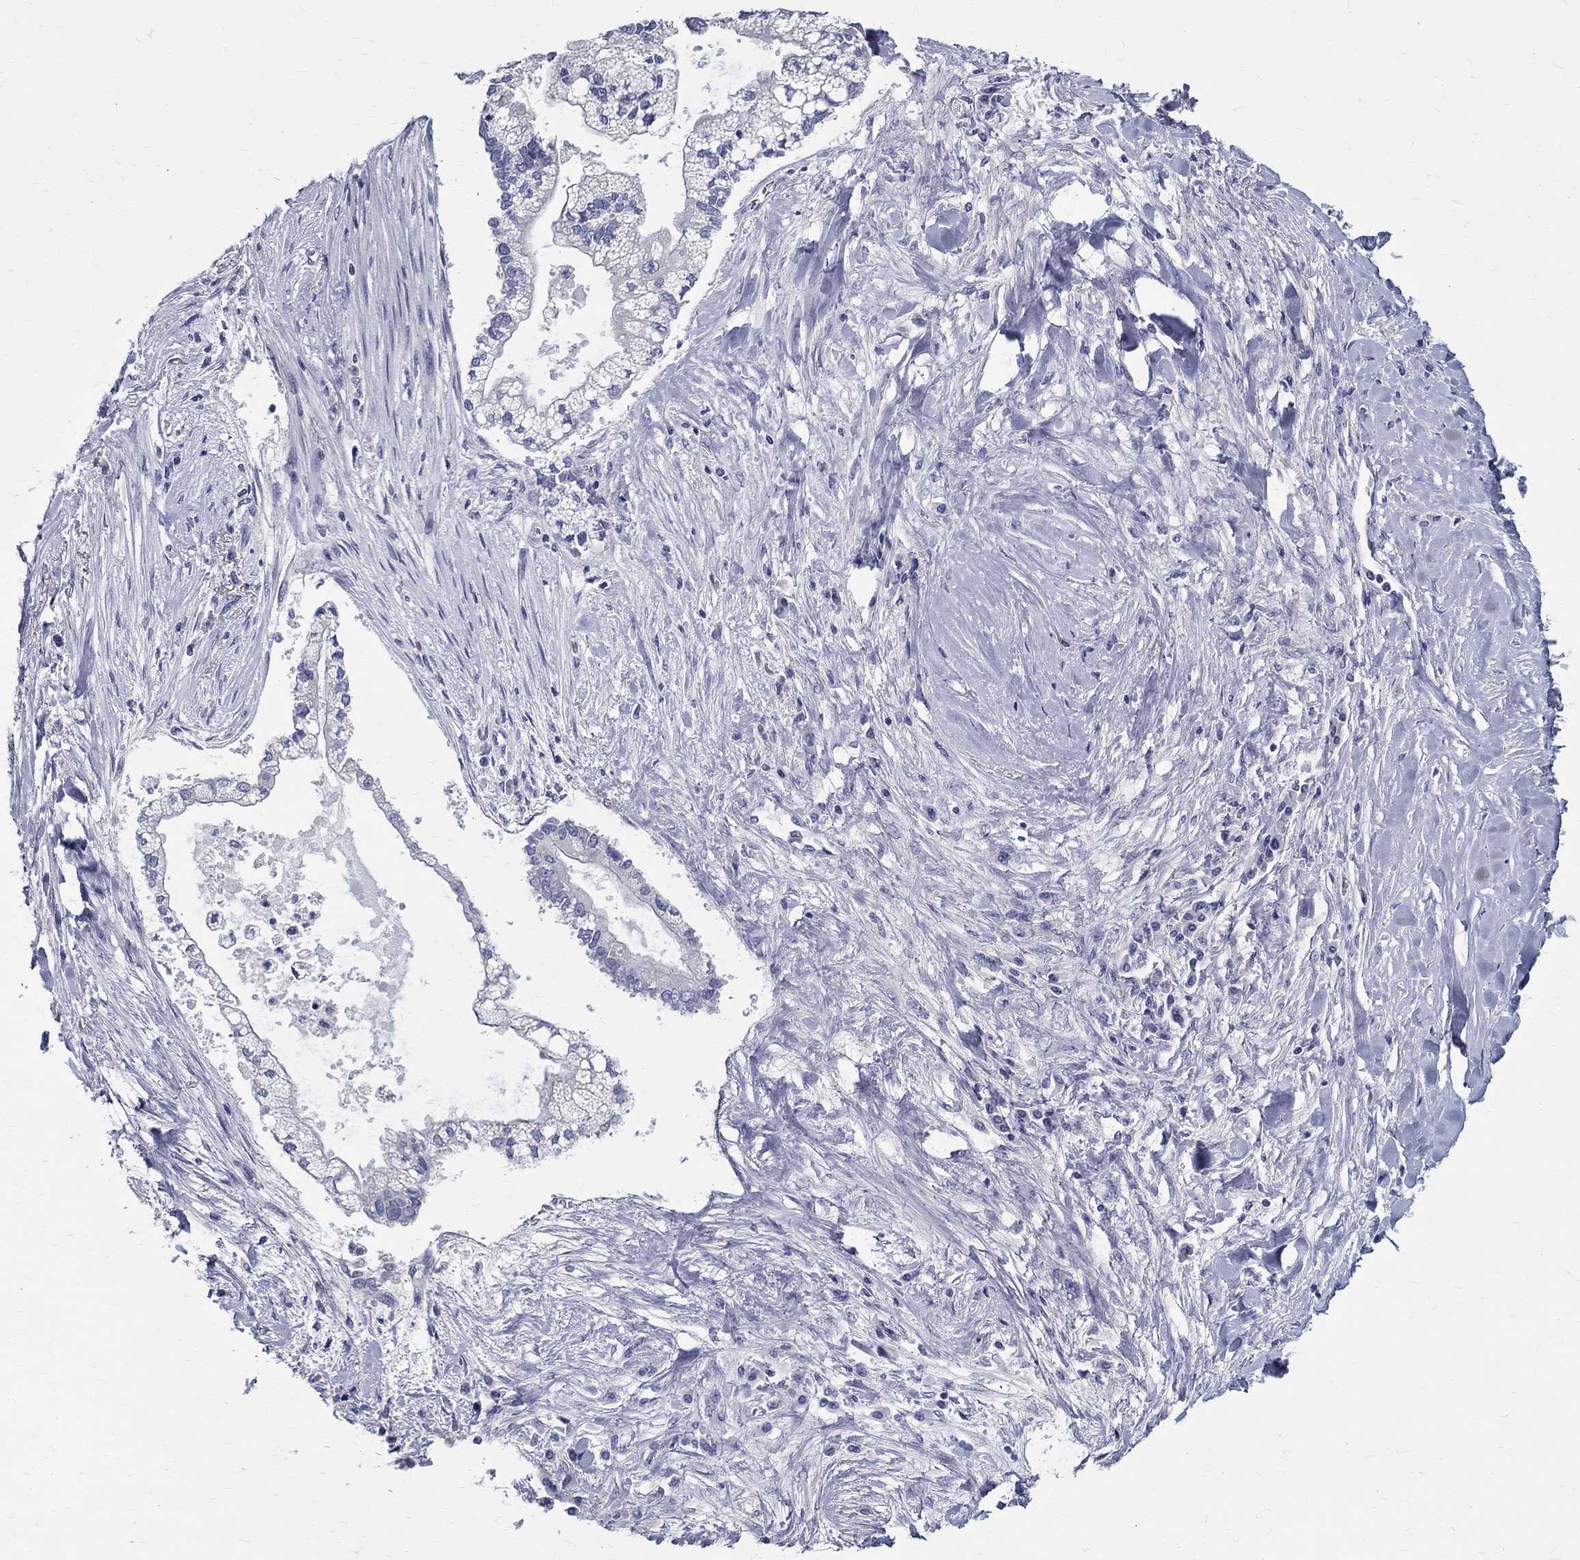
{"staining": {"intensity": "negative", "quantity": "none", "location": "none"}, "tissue": "liver cancer", "cell_type": "Tumor cells", "image_type": "cancer", "snomed": [{"axis": "morphology", "description": "Cholangiocarcinoma"}, {"axis": "topography", "description": "Liver"}], "caption": "A micrograph of human liver cancer is negative for staining in tumor cells.", "gene": "TGM4", "patient": {"sex": "male", "age": 50}}